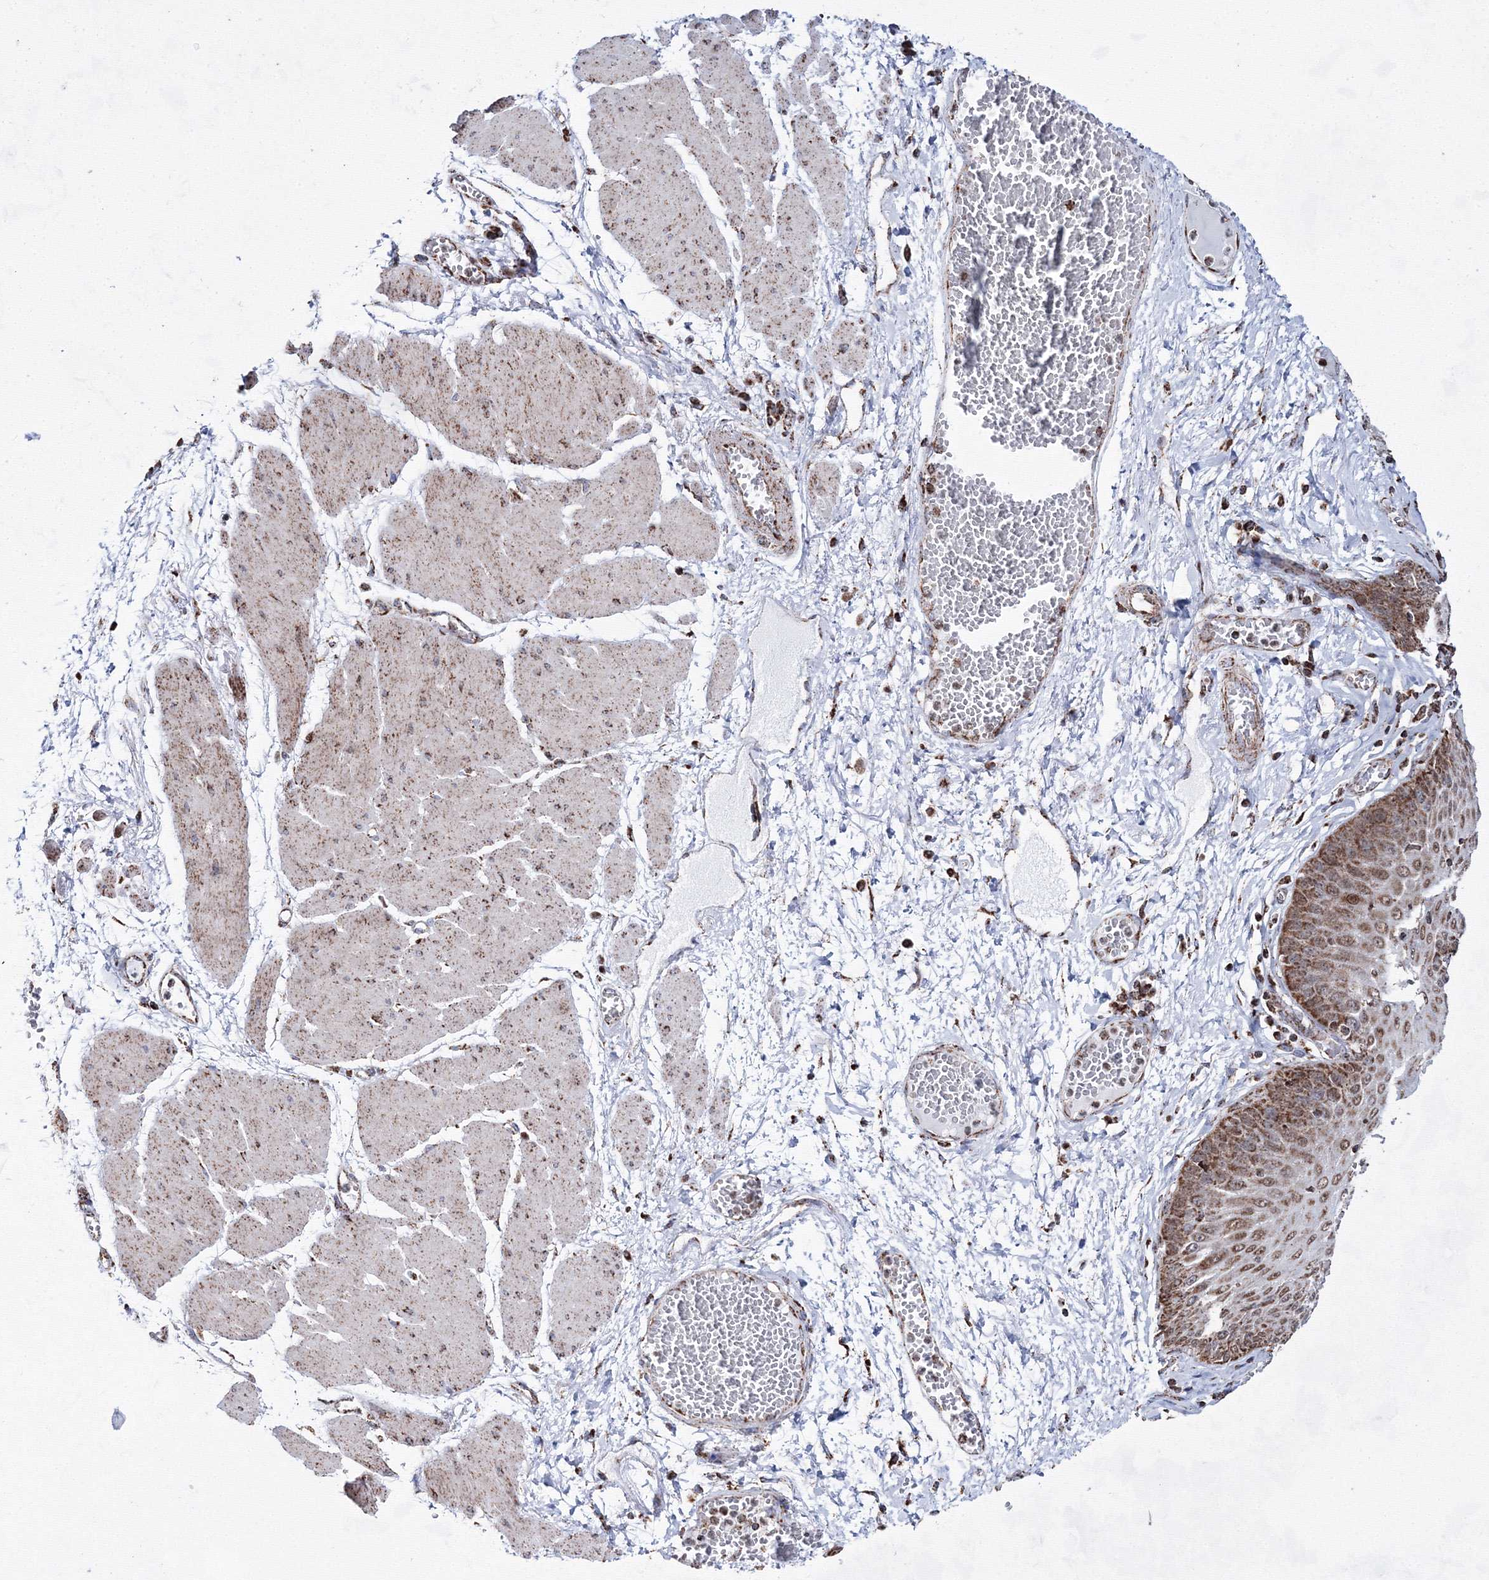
{"staining": {"intensity": "moderate", "quantity": ">75%", "location": "cytoplasmic/membranous,nuclear"}, "tissue": "esophagus", "cell_type": "Squamous epithelial cells", "image_type": "normal", "snomed": [{"axis": "morphology", "description": "Normal tissue, NOS"}, {"axis": "topography", "description": "Esophagus"}], "caption": "Immunohistochemical staining of benign esophagus displays >75% levels of moderate cytoplasmic/membranous,nuclear protein expression in about >75% of squamous epithelial cells.", "gene": "HADHB", "patient": {"sex": "male", "age": 60}}